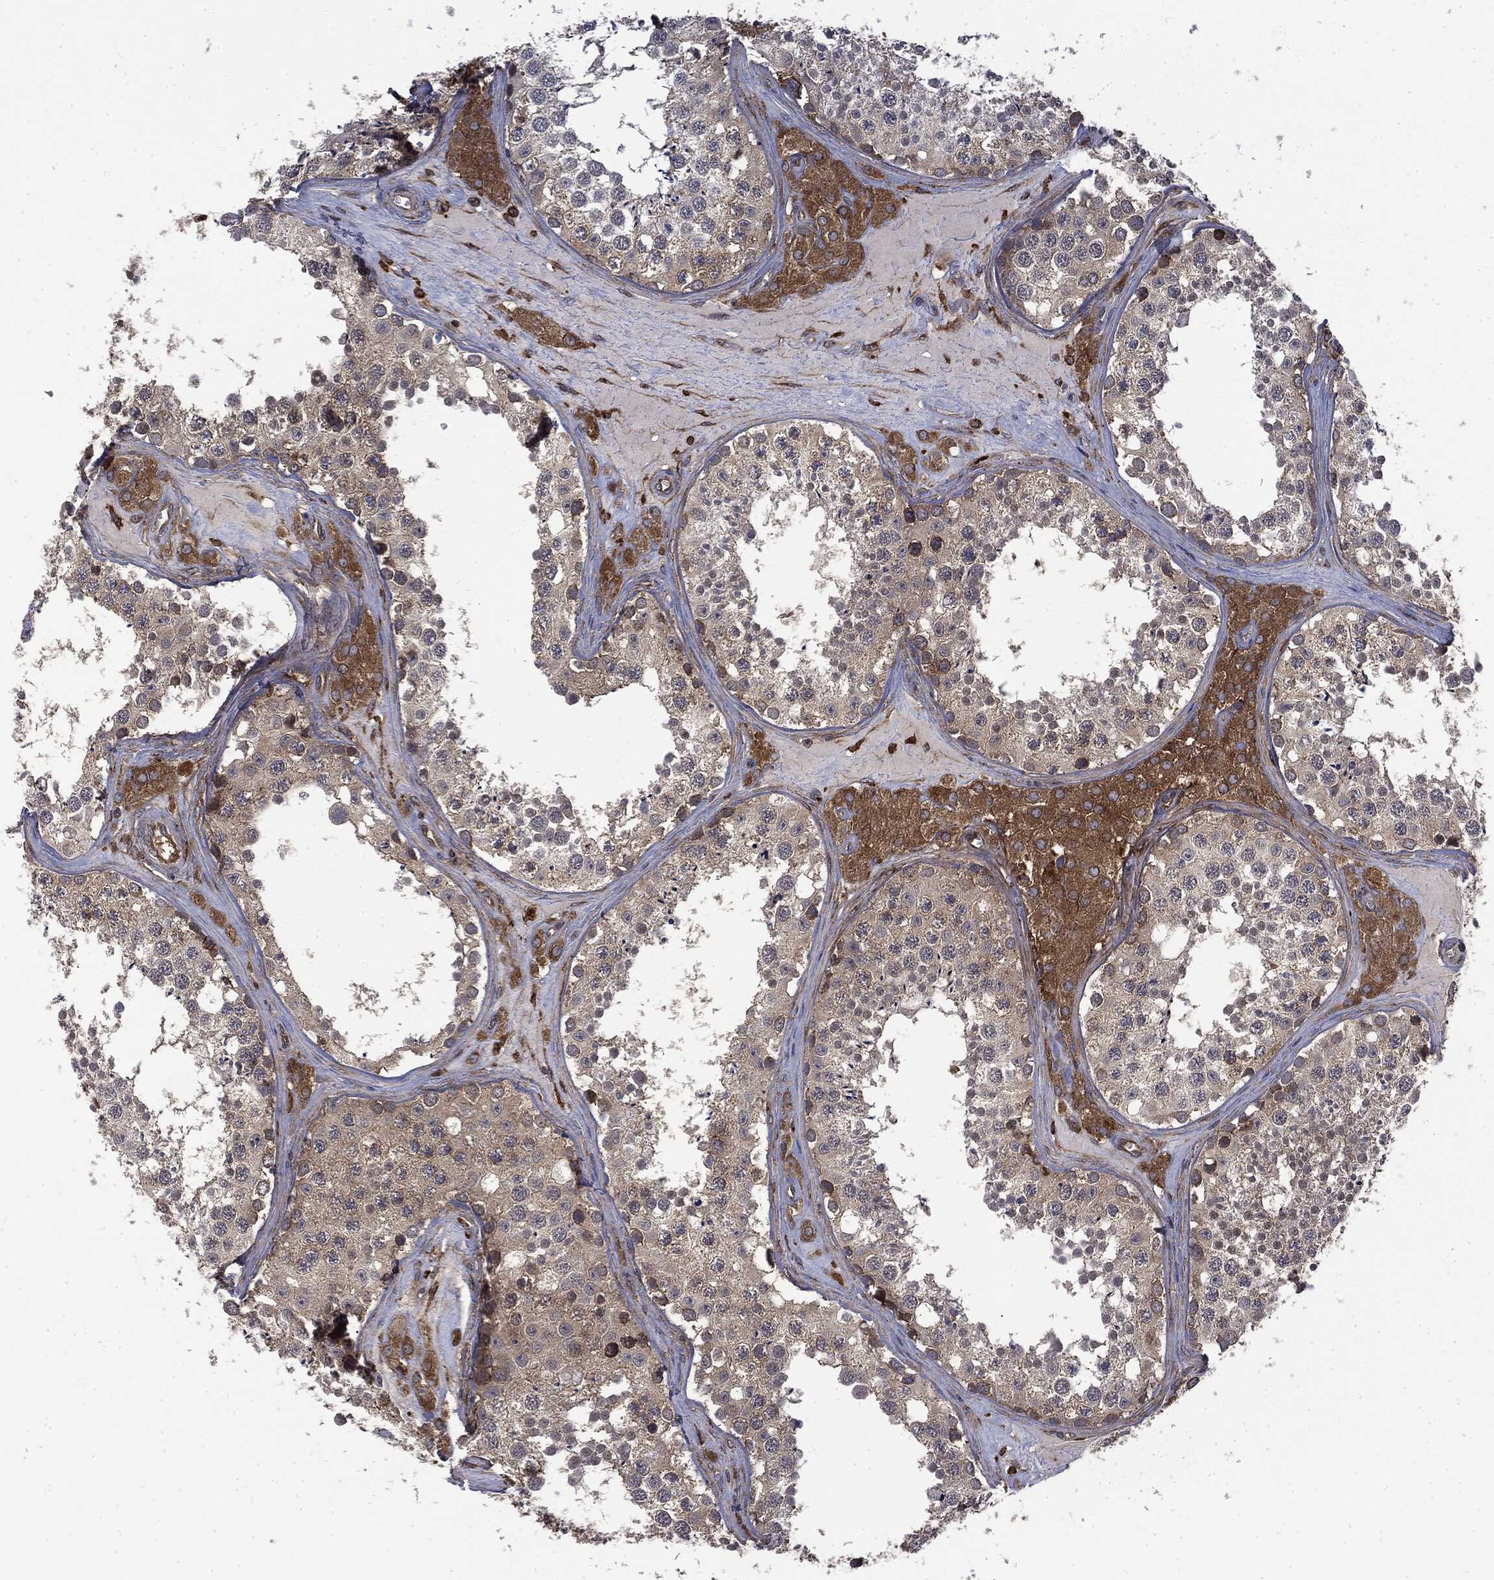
{"staining": {"intensity": "weak", "quantity": "<25%", "location": "cytoplasmic/membranous"}, "tissue": "testis", "cell_type": "Cells in seminiferous ducts", "image_type": "normal", "snomed": [{"axis": "morphology", "description": "Normal tissue, NOS"}, {"axis": "topography", "description": "Testis"}], "caption": "The immunohistochemistry (IHC) micrograph has no significant staining in cells in seminiferous ducts of testis. (DAB immunohistochemistry (IHC) with hematoxylin counter stain).", "gene": "SNX5", "patient": {"sex": "male", "age": 31}}